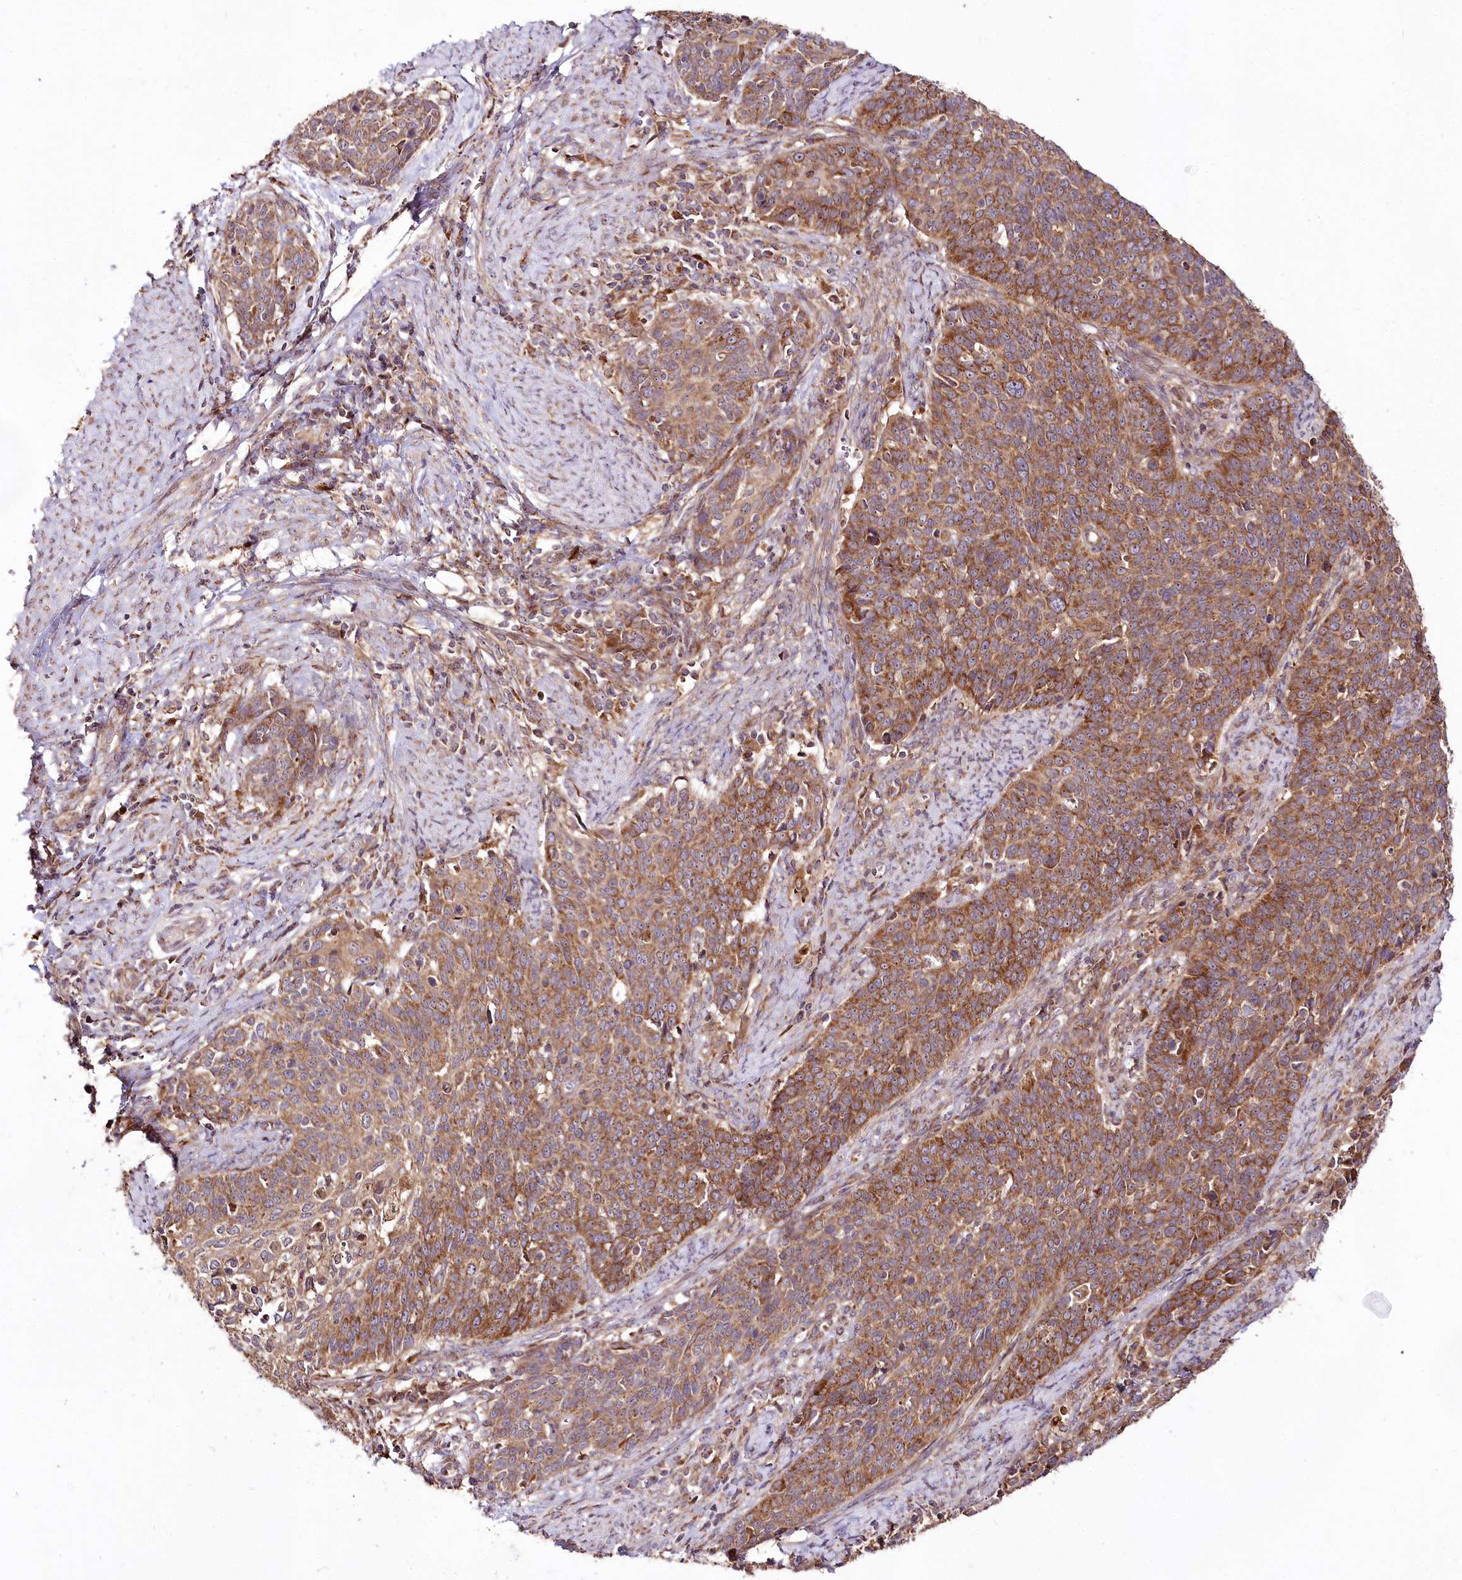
{"staining": {"intensity": "strong", "quantity": ">75%", "location": "cytoplasmic/membranous"}, "tissue": "cervical cancer", "cell_type": "Tumor cells", "image_type": "cancer", "snomed": [{"axis": "morphology", "description": "Squamous cell carcinoma, NOS"}, {"axis": "topography", "description": "Cervix"}], "caption": "Tumor cells exhibit strong cytoplasmic/membranous positivity in about >75% of cells in cervical squamous cell carcinoma.", "gene": "RAB7A", "patient": {"sex": "female", "age": 39}}